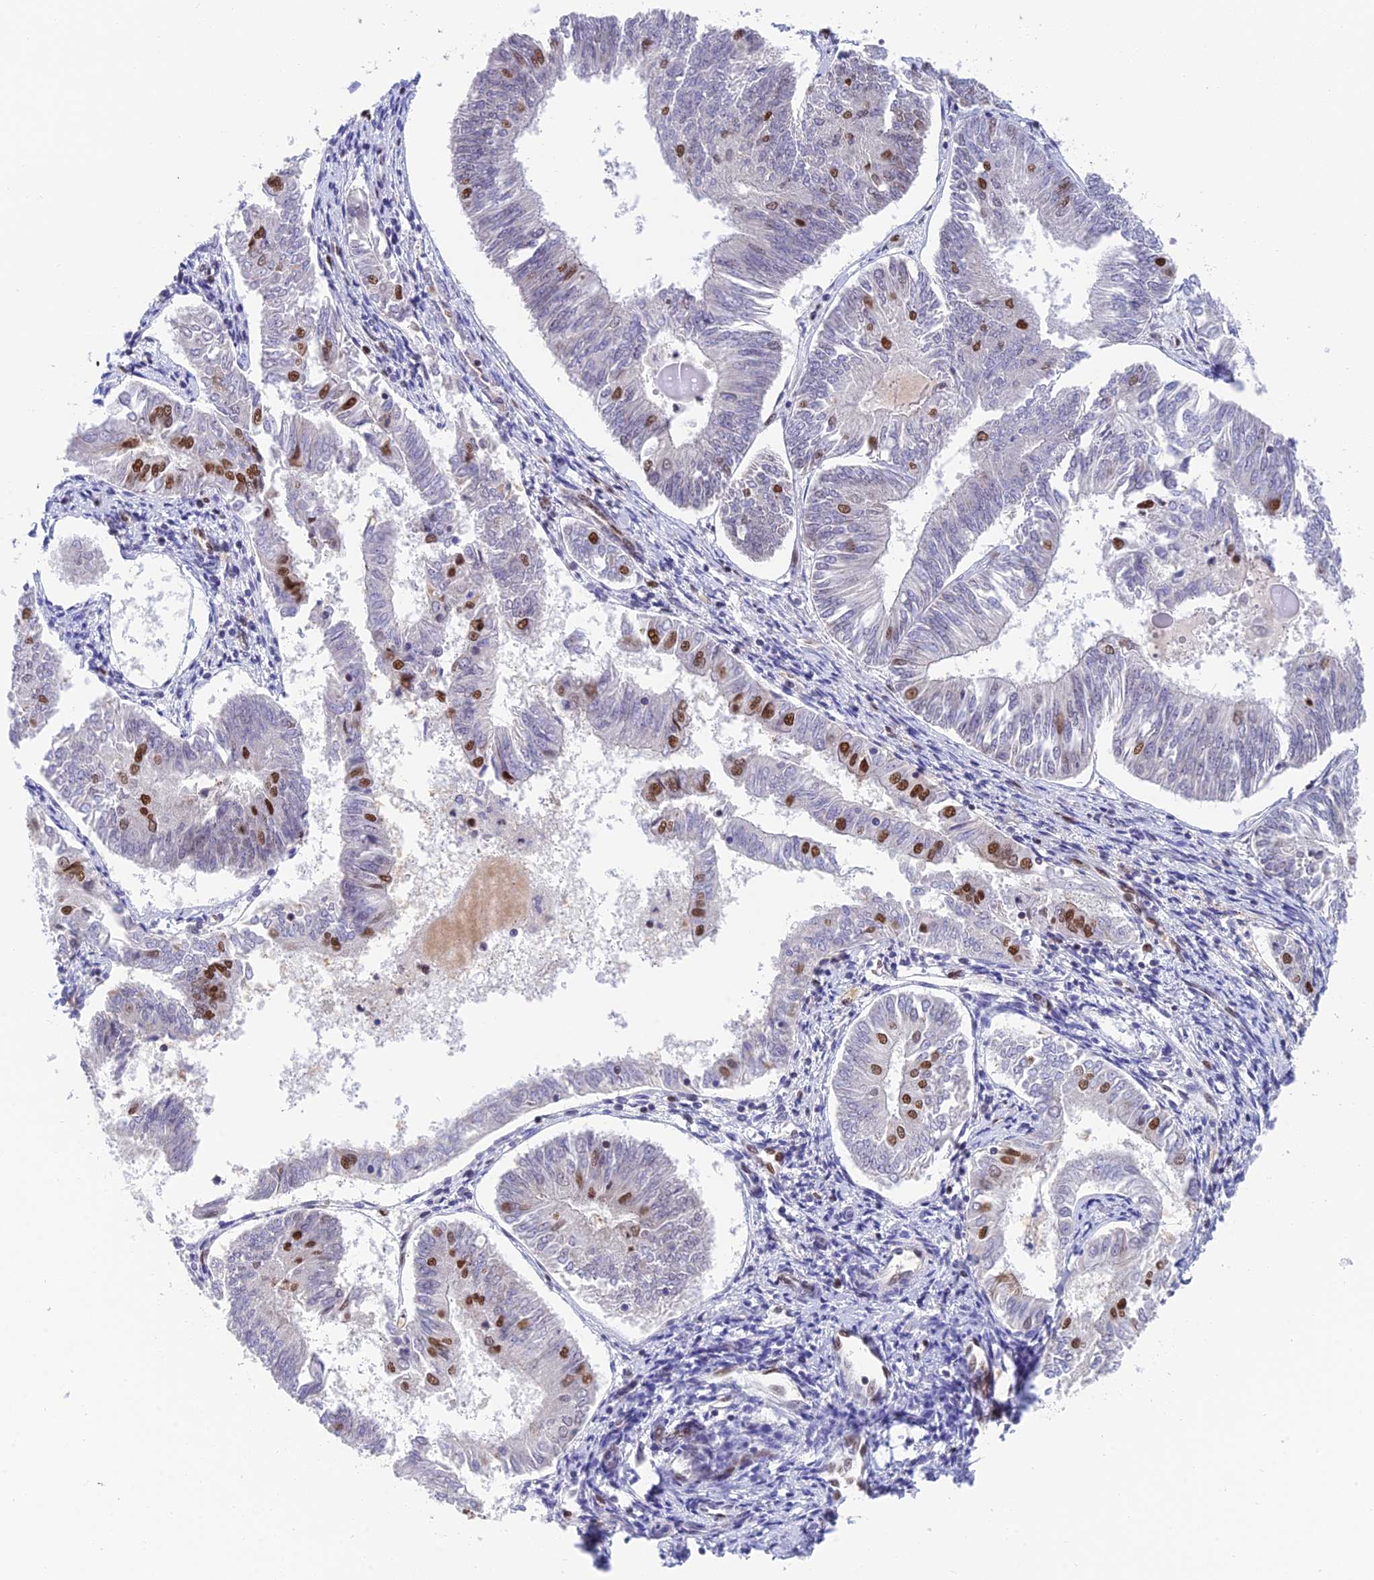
{"staining": {"intensity": "moderate", "quantity": "<25%", "location": "nuclear"}, "tissue": "endometrial cancer", "cell_type": "Tumor cells", "image_type": "cancer", "snomed": [{"axis": "morphology", "description": "Adenocarcinoma, NOS"}, {"axis": "topography", "description": "Endometrium"}], "caption": "Immunohistochemistry photomicrograph of human endometrial cancer (adenocarcinoma) stained for a protein (brown), which displays low levels of moderate nuclear positivity in about <25% of tumor cells.", "gene": "EEF1AKMT3", "patient": {"sex": "female", "age": 58}}